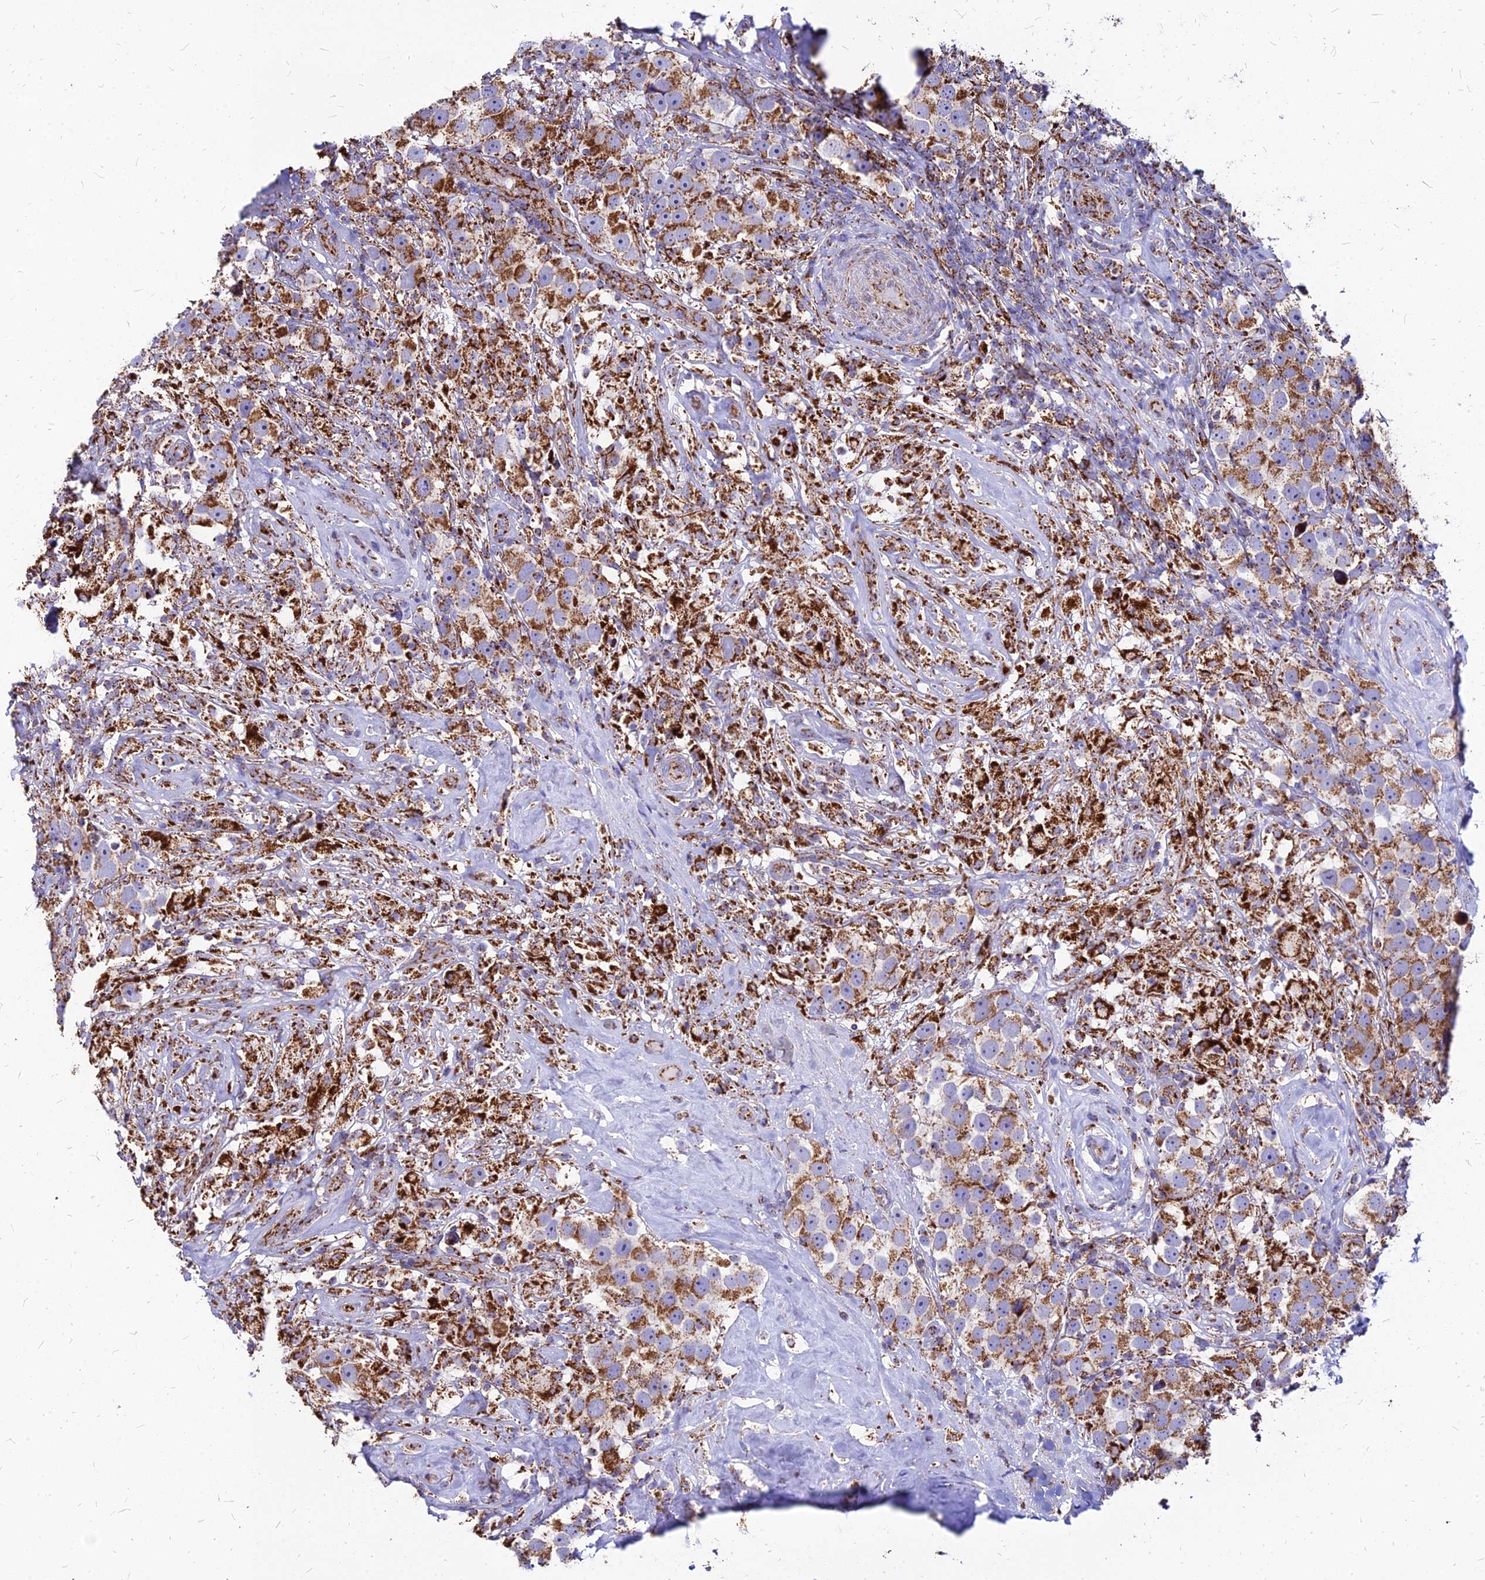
{"staining": {"intensity": "strong", "quantity": ">75%", "location": "cytoplasmic/membranous"}, "tissue": "testis cancer", "cell_type": "Tumor cells", "image_type": "cancer", "snomed": [{"axis": "morphology", "description": "Seminoma, NOS"}, {"axis": "topography", "description": "Testis"}], "caption": "Immunohistochemical staining of testis cancer demonstrates strong cytoplasmic/membranous protein staining in approximately >75% of tumor cells. (DAB (3,3'-diaminobenzidine) IHC, brown staining for protein, blue staining for nuclei).", "gene": "DLD", "patient": {"sex": "male", "age": 49}}